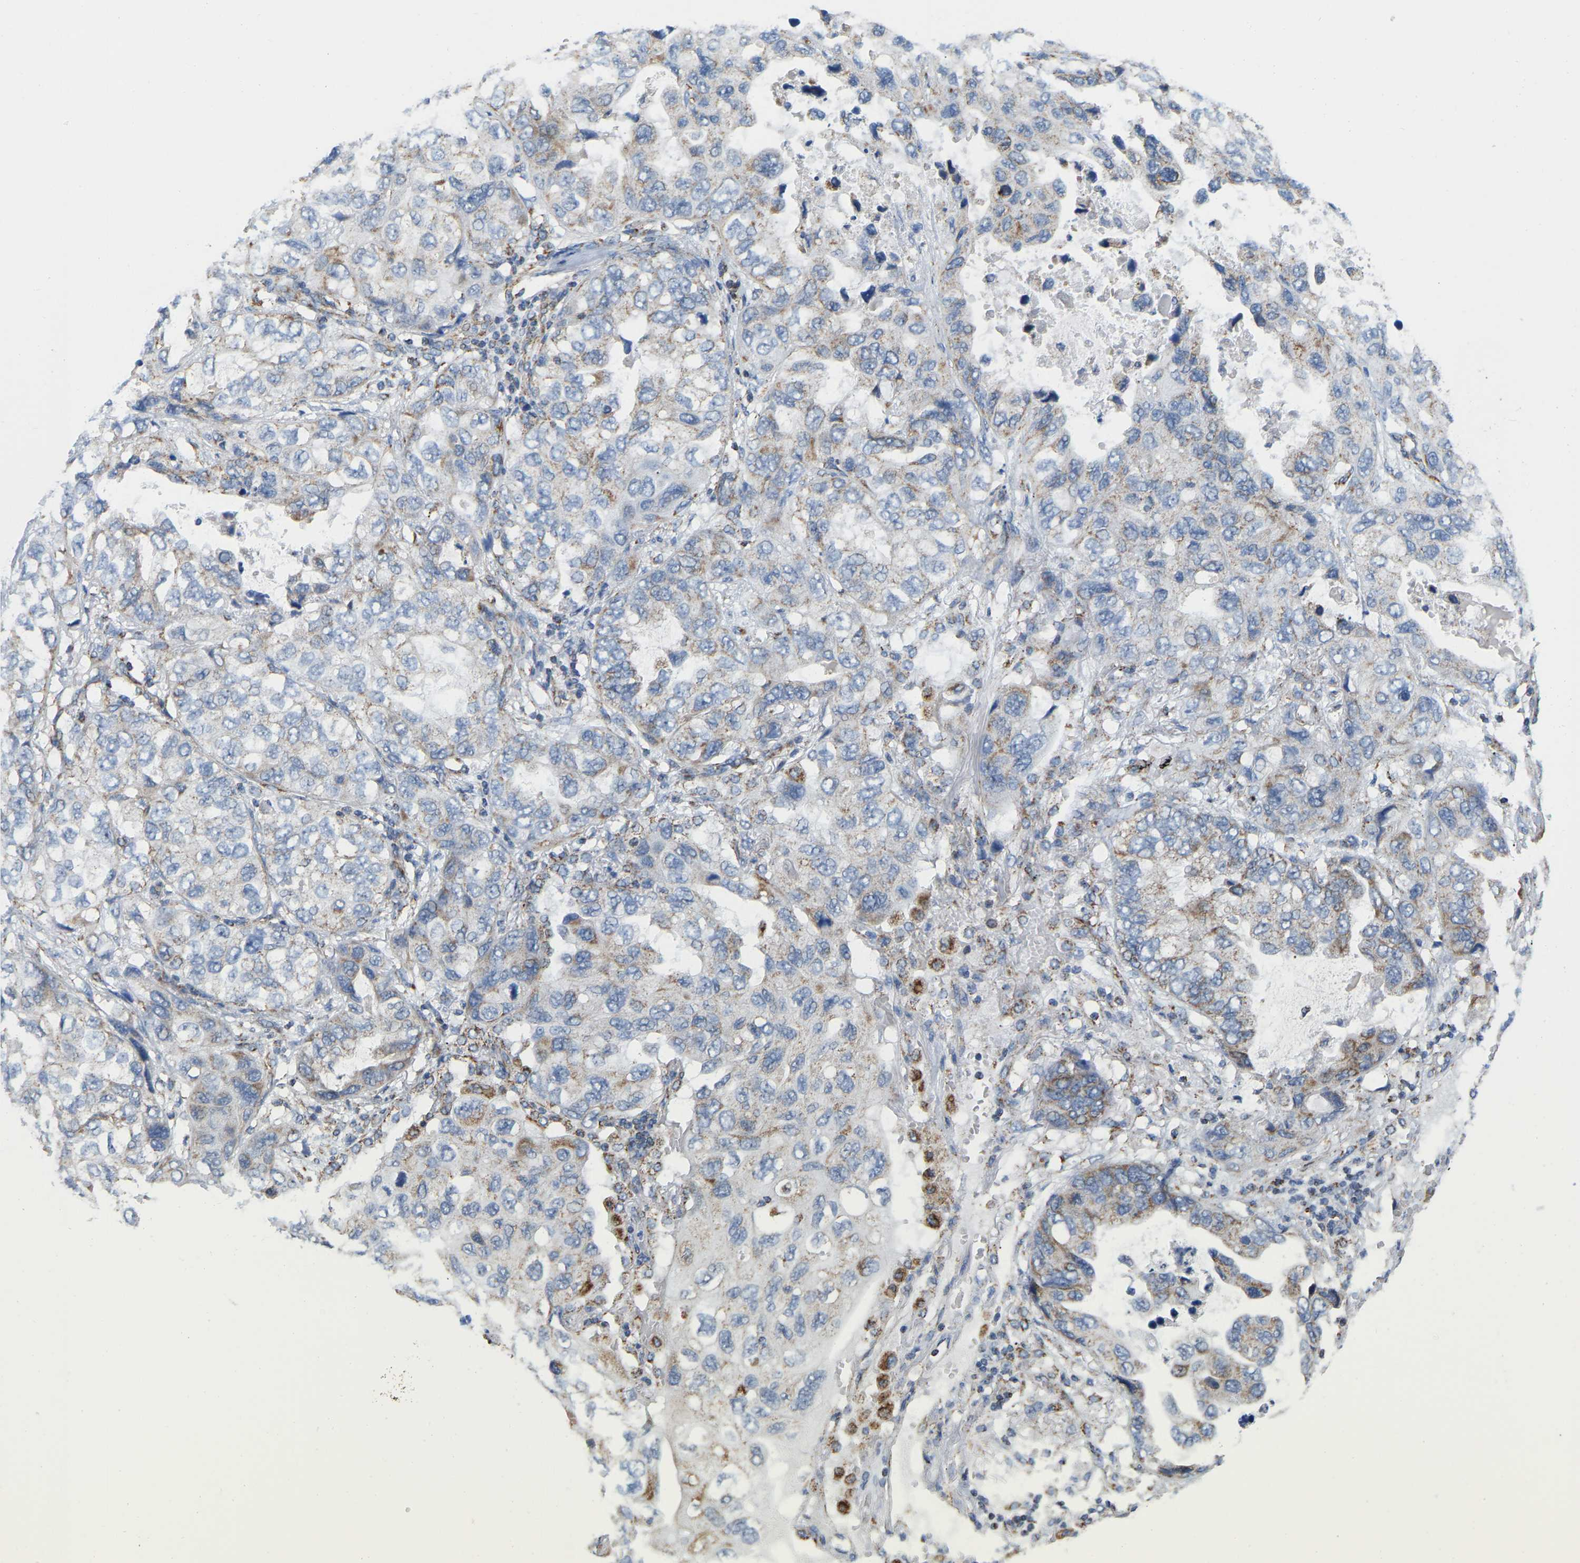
{"staining": {"intensity": "weak", "quantity": "<25%", "location": "cytoplasmic/membranous"}, "tissue": "lung cancer", "cell_type": "Tumor cells", "image_type": "cancer", "snomed": [{"axis": "morphology", "description": "Squamous cell carcinoma, NOS"}, {"axis": "topography", "description": "Lung"}], "caption": "IHC of squamous cell carcinoma (lung) exhibits no positivity in tumor cells.", "gene": "CBLB", "patient": {"sex": "female", "age": 73}}